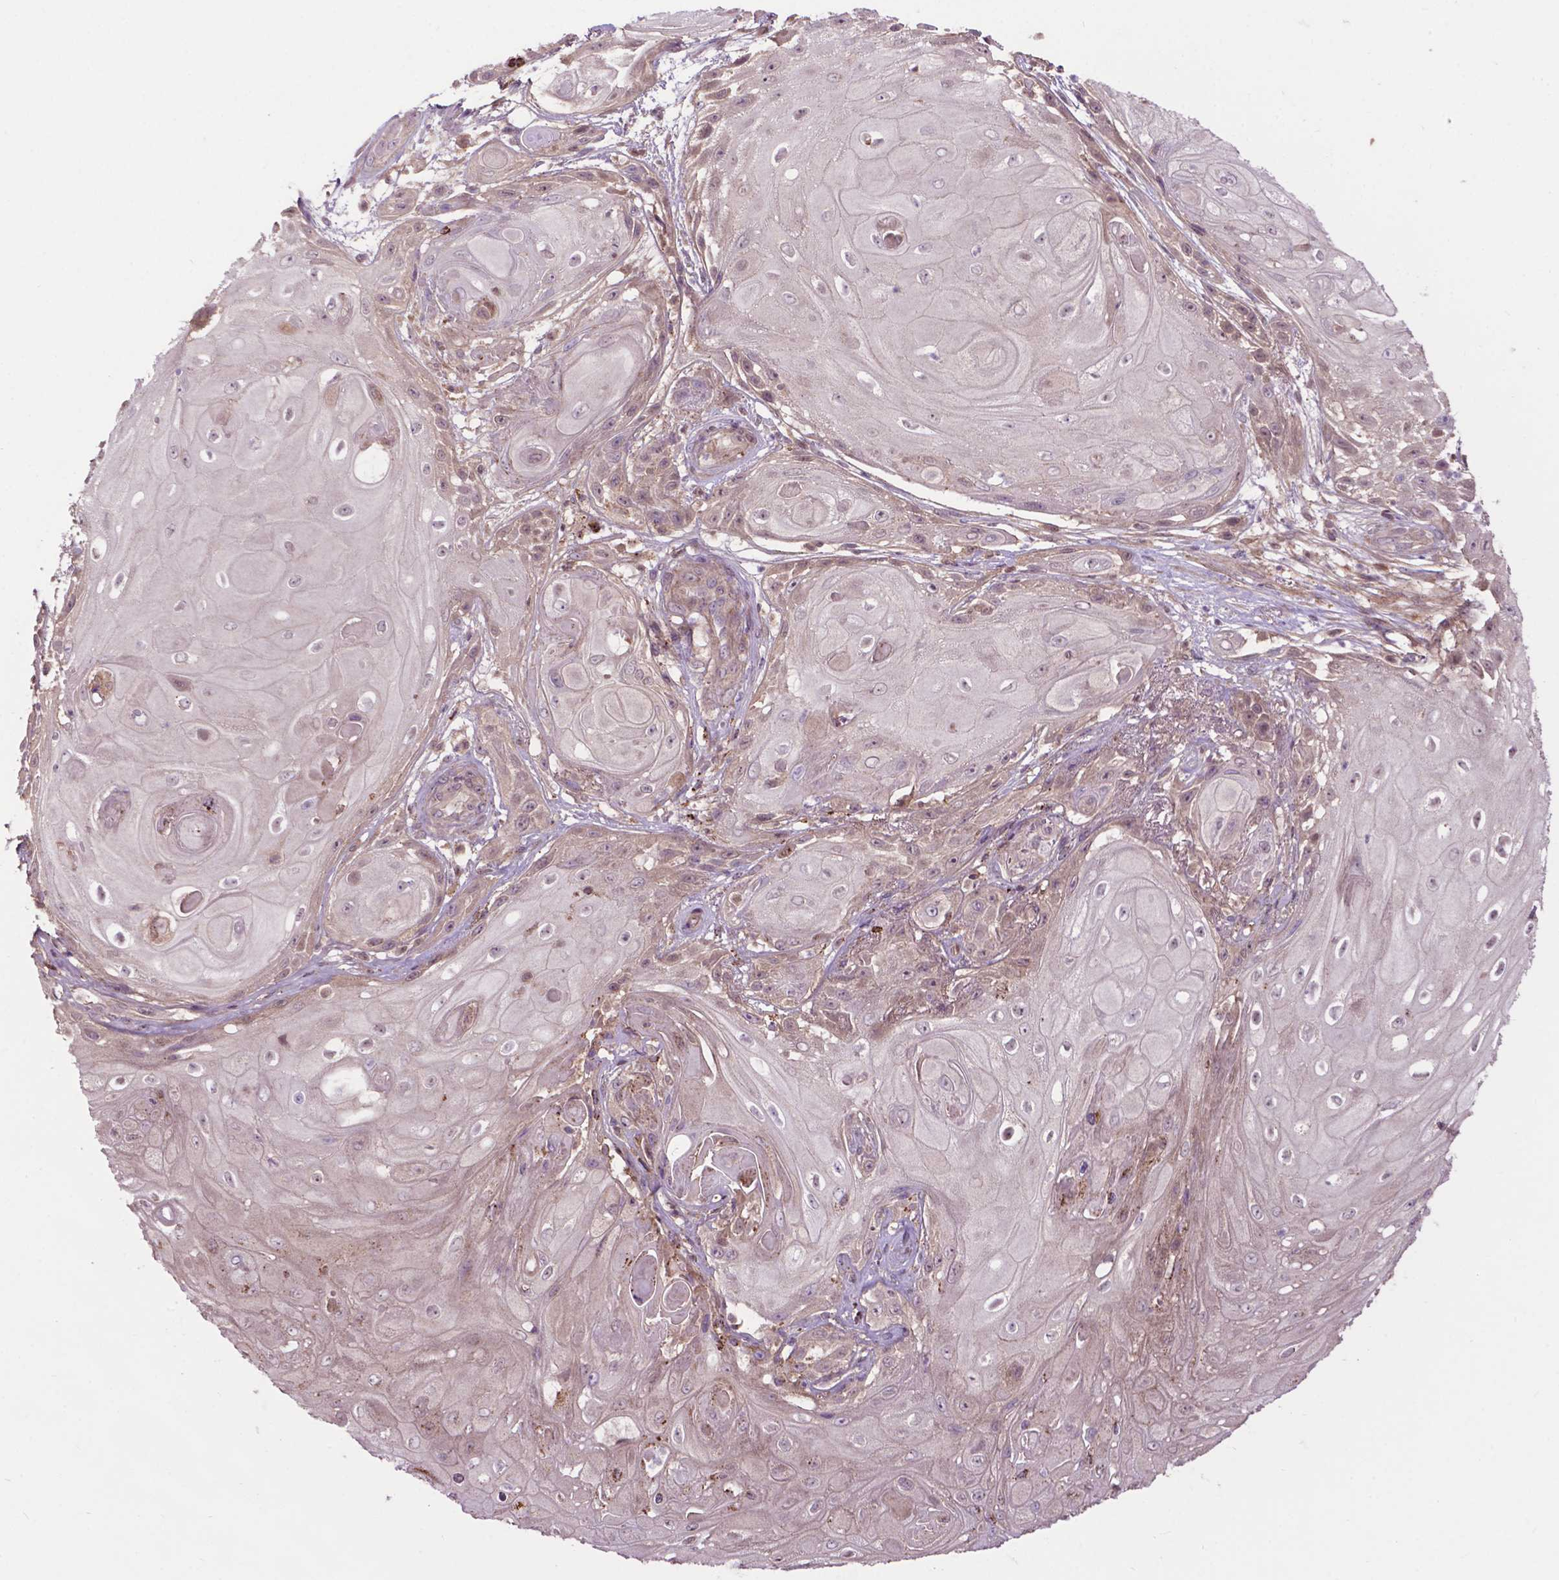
{"staining": {"intensity": "weak", "quantity": "25%-75%", "location": "cytoplasmic/membranous"}, "tissue": "skin cancer", "cell_type": "Tumor cells", "image_type": "cancer", "snomed": [{"axis": "morphology", "description": "Squamous cell carcinoma, NOS"}, {"axis": "topography", "description": "Skin"}], "caption": "Tumor cells exhibit low levels of weak cytoplasmic/membranous positivity in about 25%-75% of cells in skin cancer.", "gene": "CHMP4A", "patient": {"sex": "male", "age": 62}}